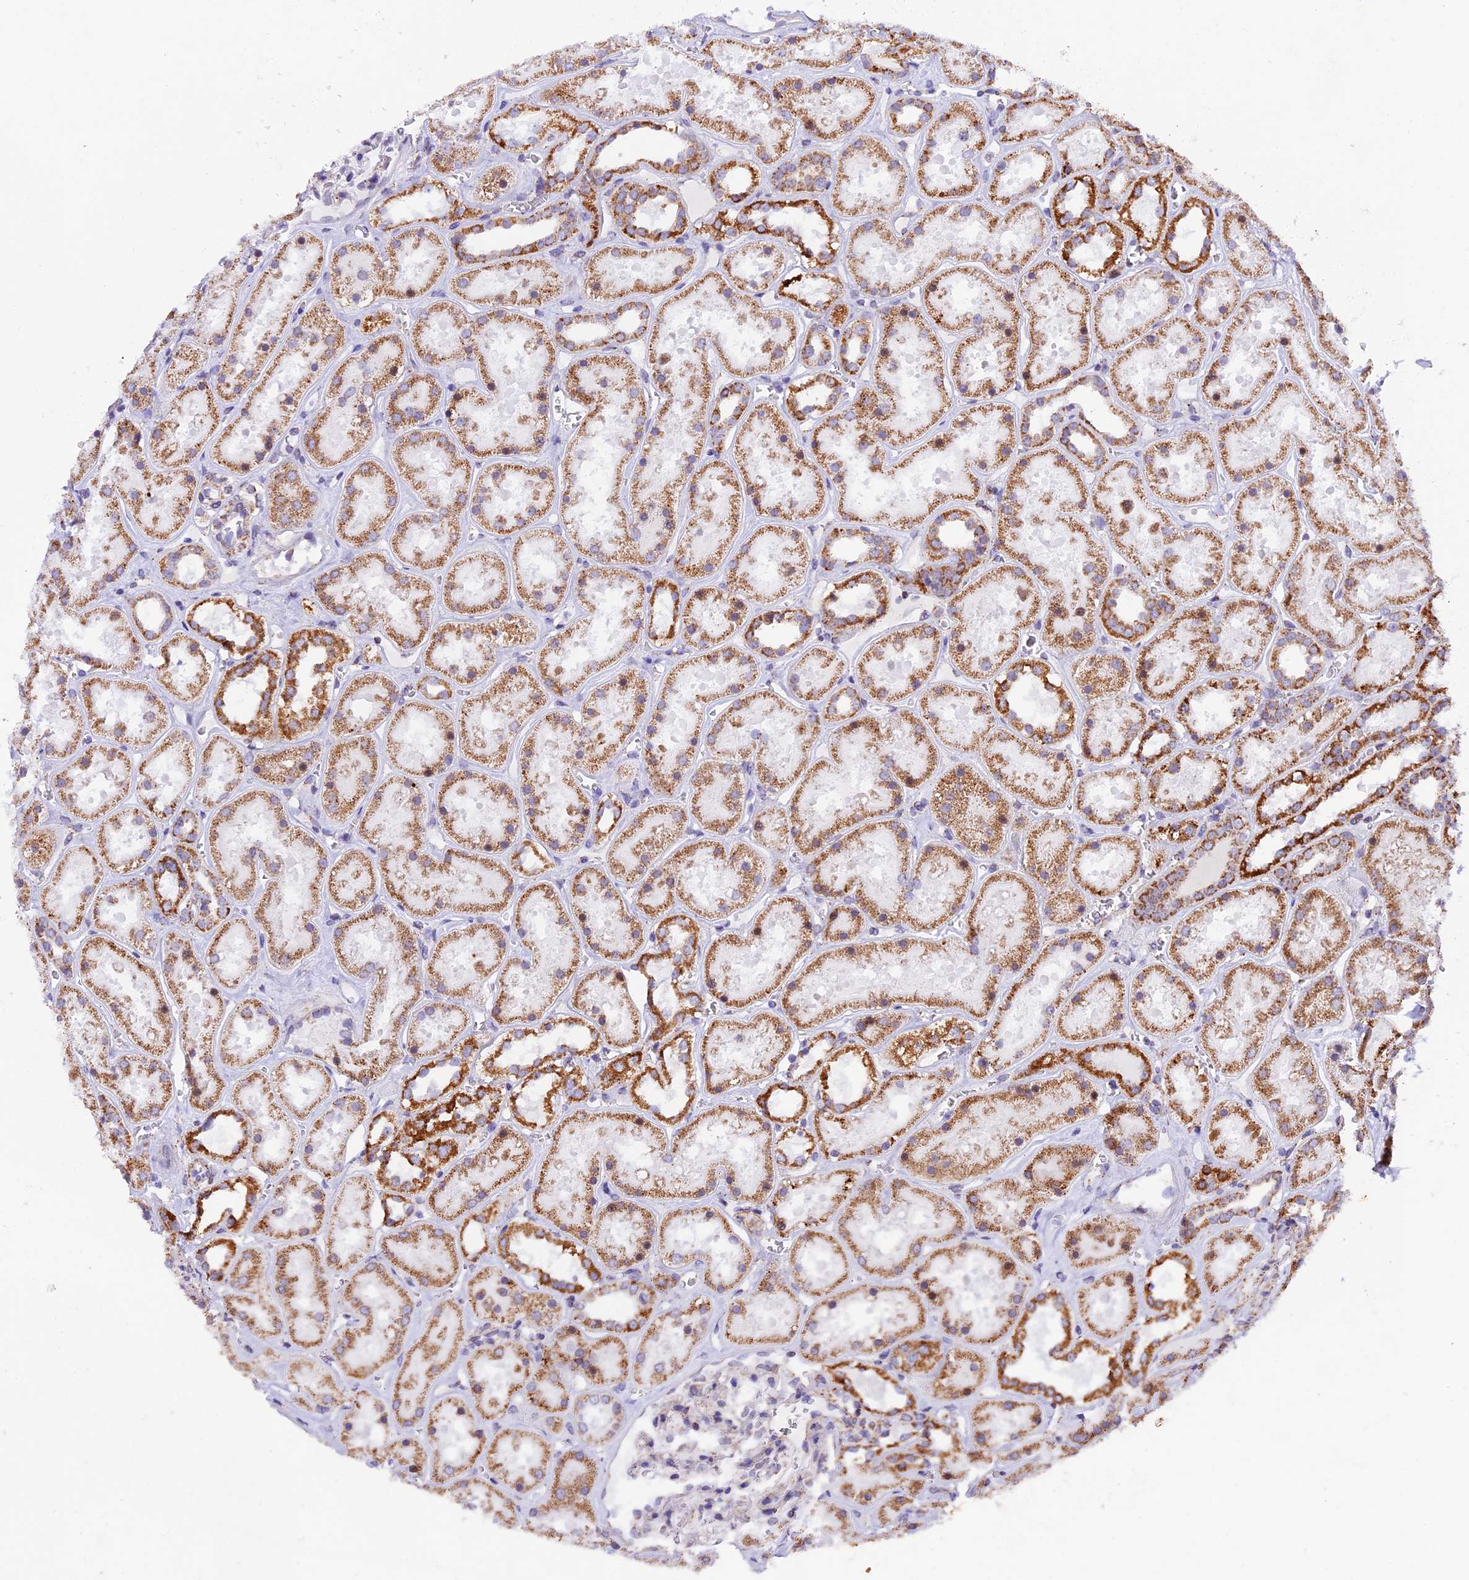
{"staining": {"intensity": "negative", "quantity": "none", "location": "none"}, "tissue": "kidney", "cell_type": "Cells in glomeruli", "image_type": "normal", "snomed": [{"axis": "morphology", "description": "Normal tissue, NOS"}, {"axis": "topography", "description": "Kidney"}], "caption": "IHC of unremarkable kidney displays no staining in cells in glomeruli.", "gene": "TFAM", "patient": {"sex": "female", "age": 41}}